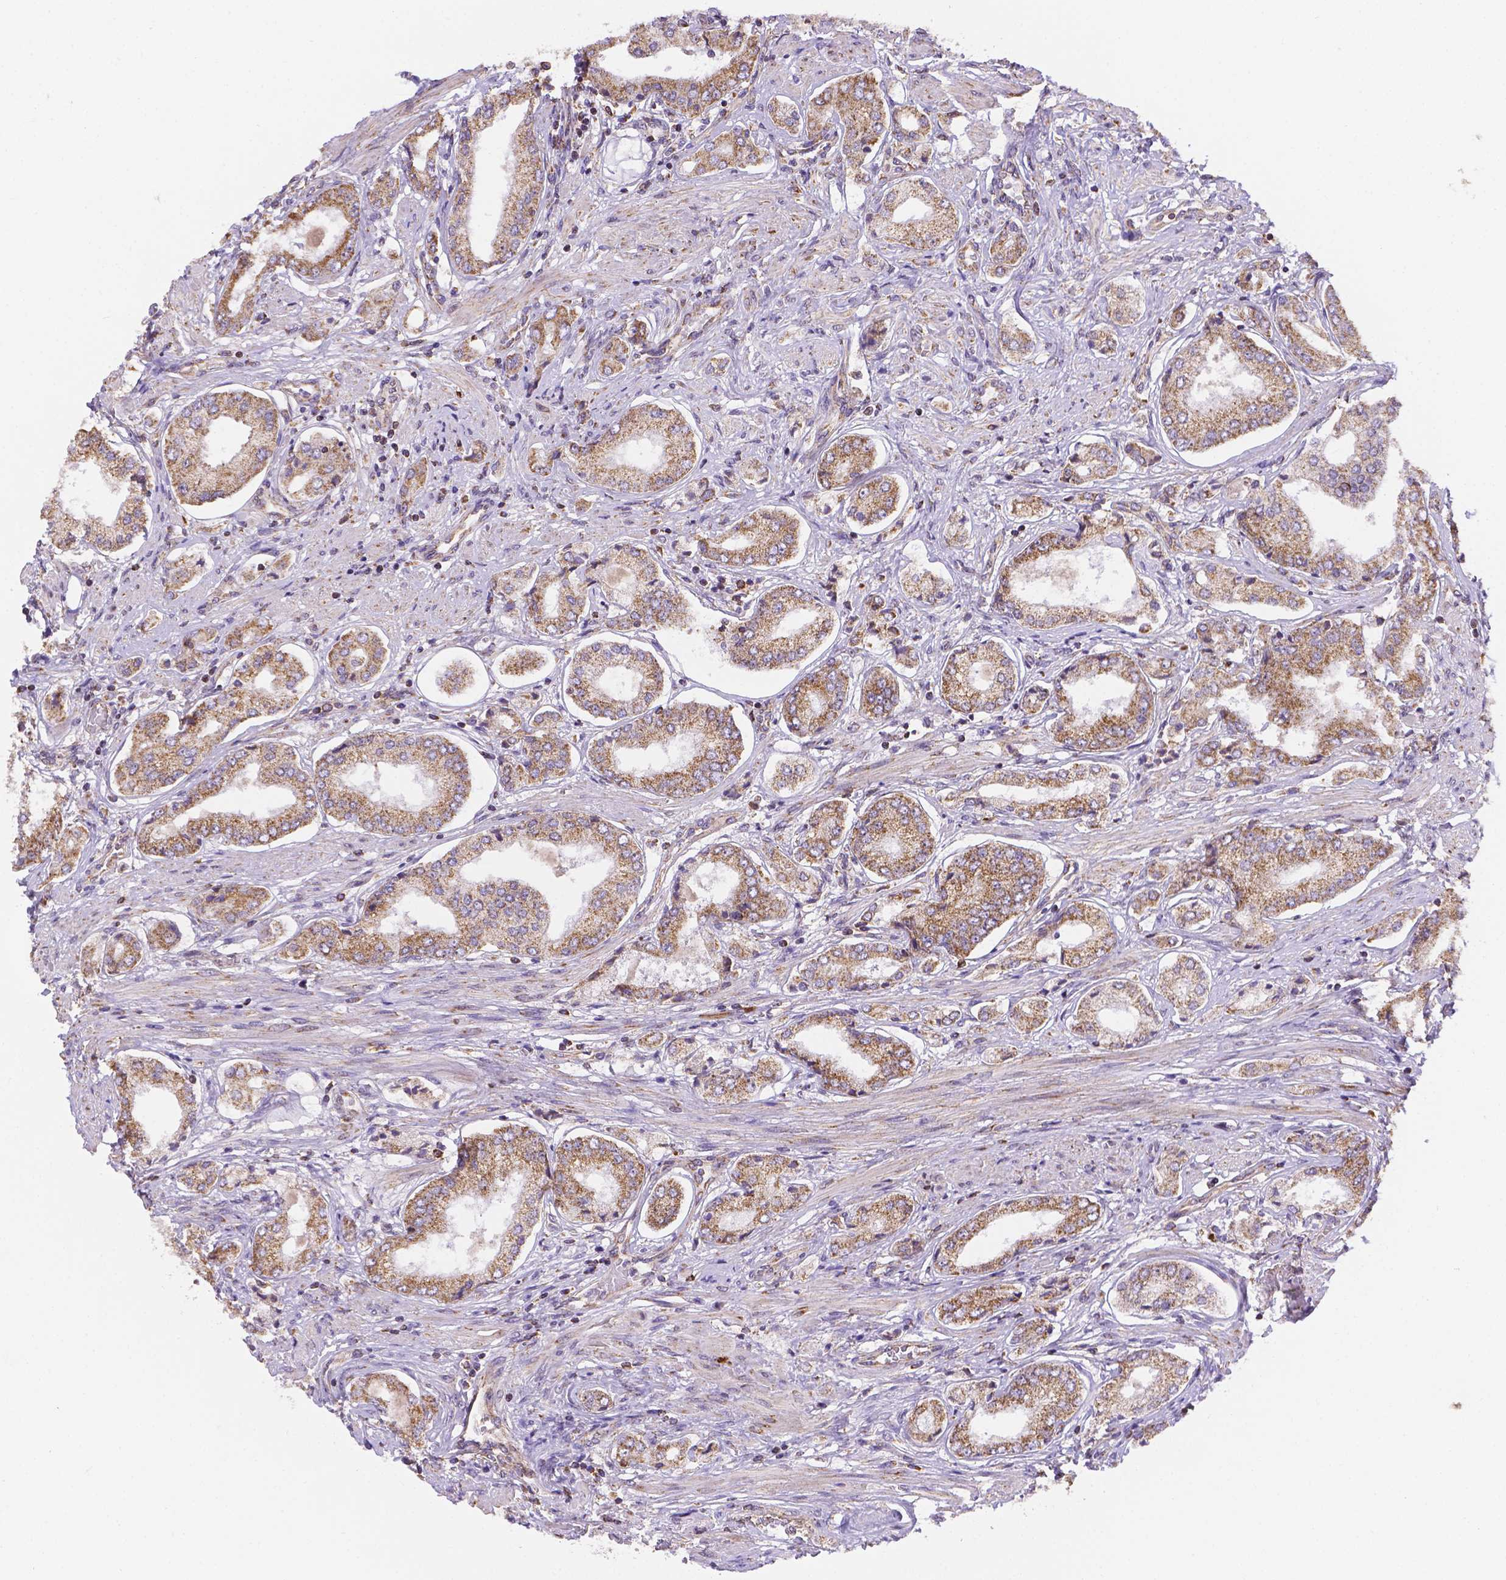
{"staining": {"intensity": "moderate", "quantity": ">75%", "location": "cytoplasmic/membranous"}, "tissue": "prostate cancer", "cell_type": "Tumor cells", "image_type": "cancer", "snomed": [{"axis": "morphology", "description": "Adenocarcinoma, NOS"}, {"axis": "topography", "description": "Prostate"}], "caption": "A histopathology image showing moderate cytoplasmic/membranous expression in approximately >75% of tumor cells in prostate cancer (adenocarcinoma), as visualized by brown immunohistochemical staining.", "gene": "CYYR1", "patient": {"sex": "male", "age": 63}}